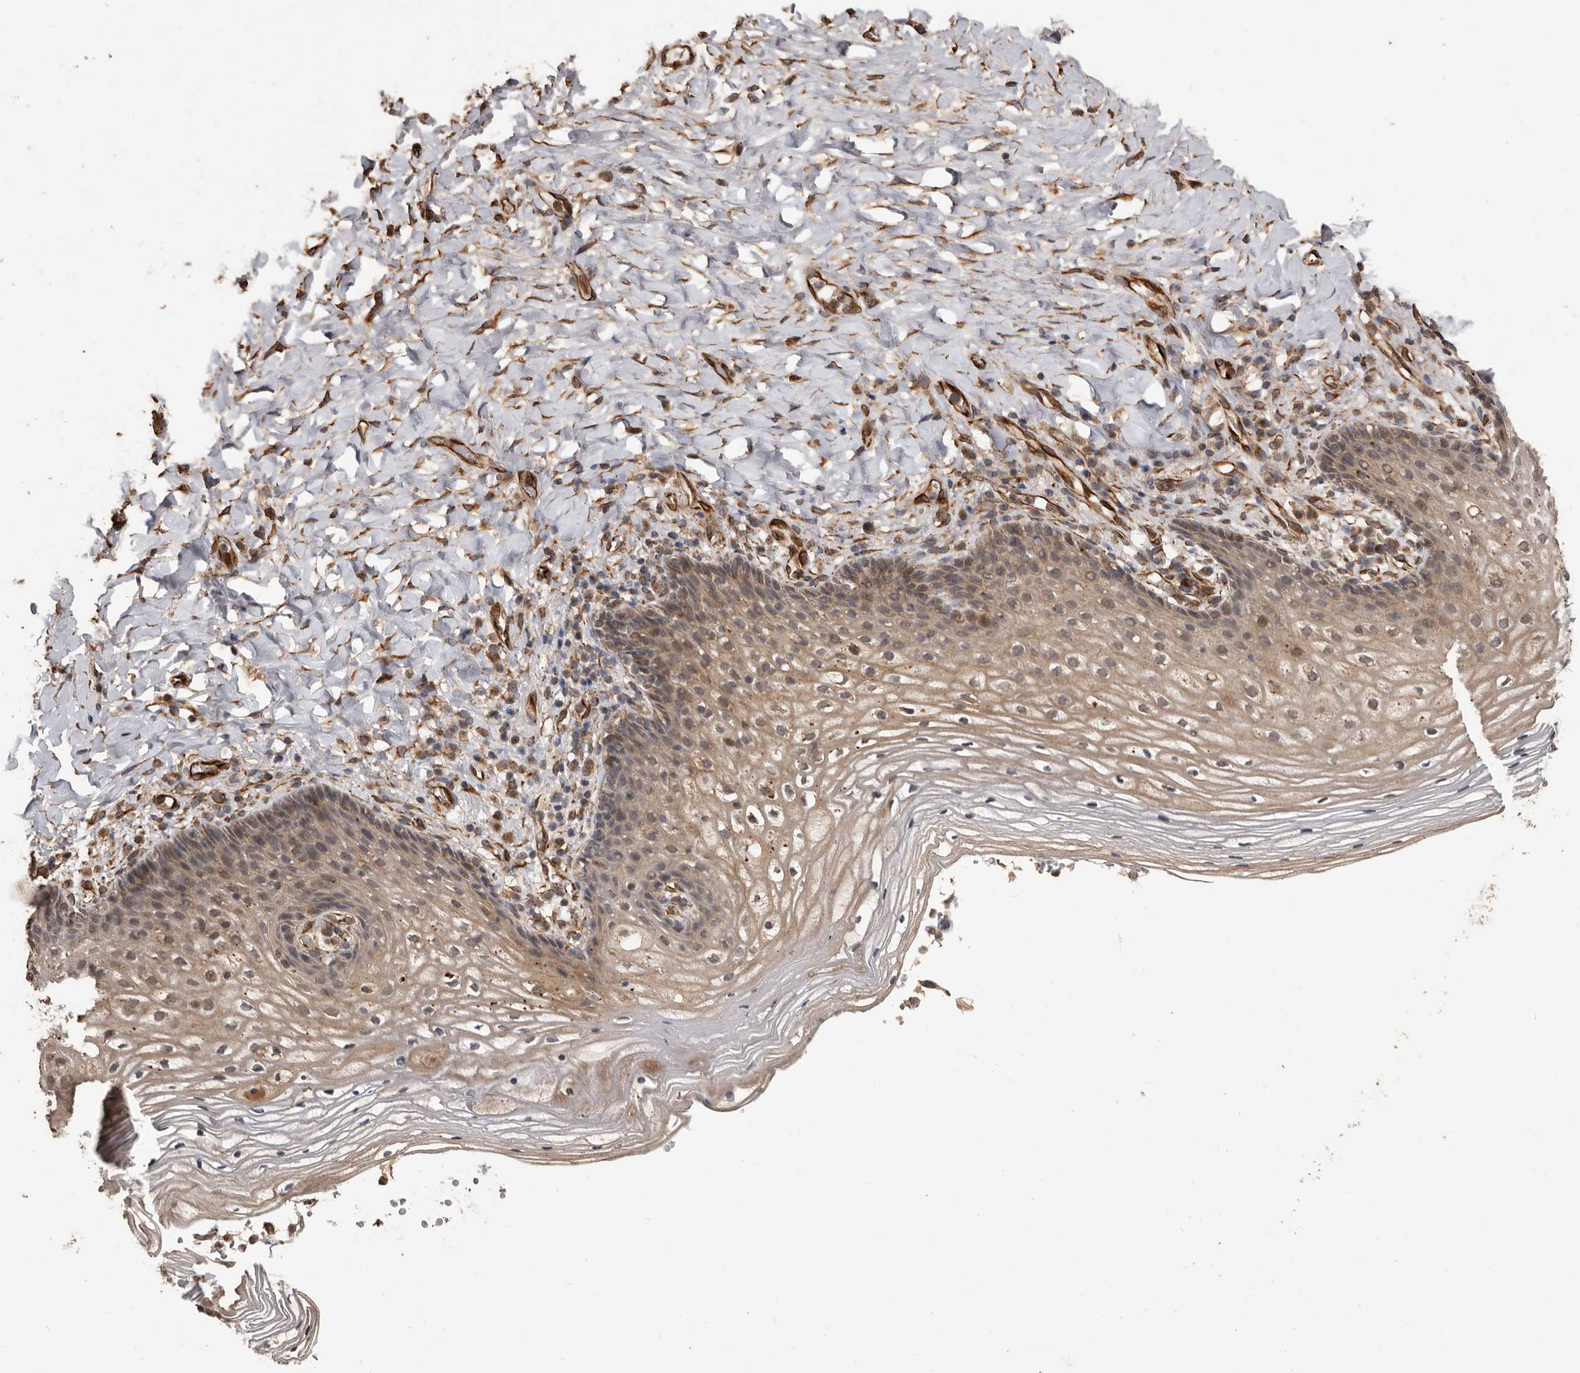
{"staining": {"intensity": "moderate", "quantity": ">75%", "location": "cytoplasmic/membranous"}, "tissue": "vagina", "cell_type": "Squamous epithelial cells", "image_type": "normal", "snomed": [{"axis": "morphology", "description": "Normal tissue, NOS"}, {"axis": "topography", "description": "Vagina"}], "caption": "DAB (3,3'-diaminobenzidine) immunohistochemical staining of normal human vagina displays moderate cytoplasmic/membranous protein staining in about >75% of squamous epithelial cells.", "gene": "BRAT1", "patient": {"sex": "female", "age": 60}}